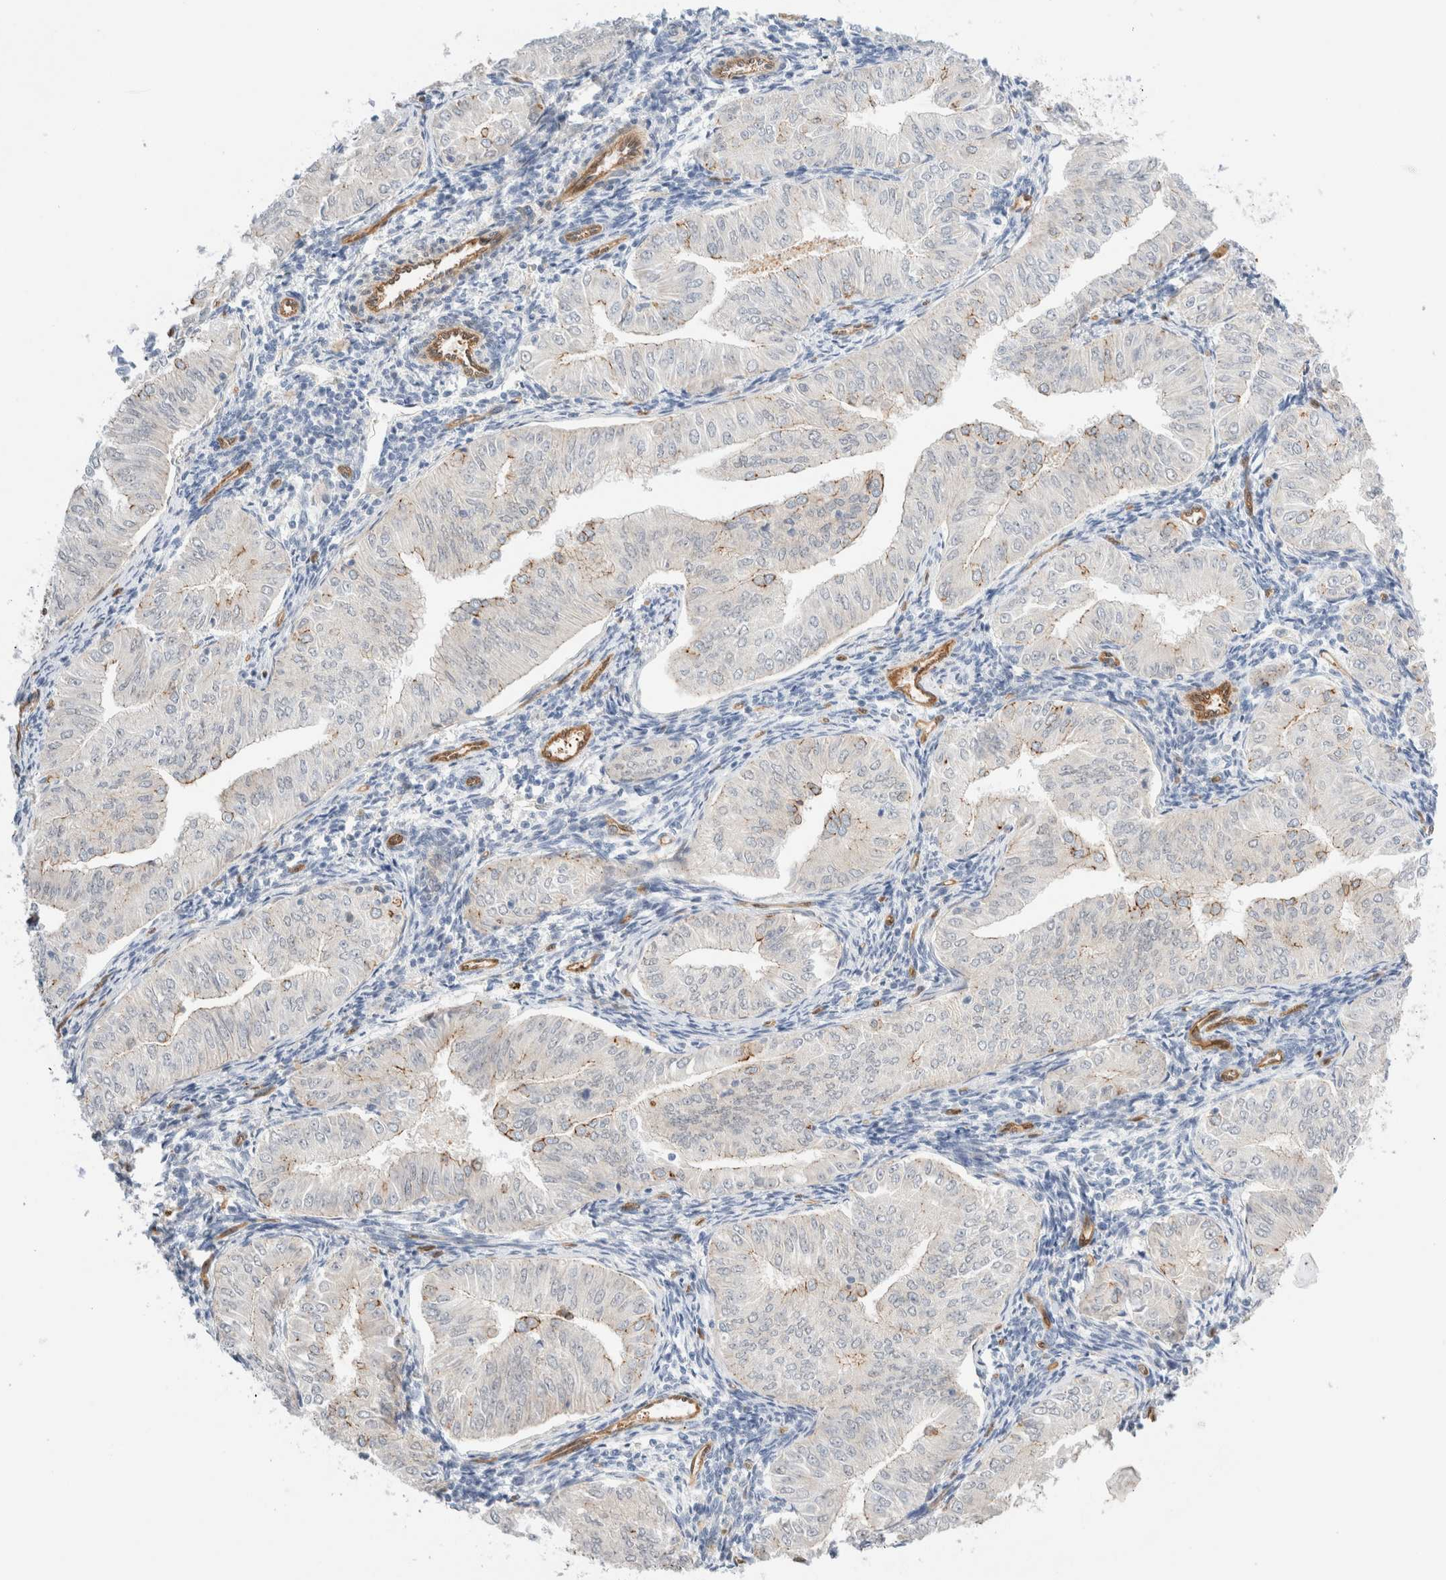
{"staining": {"intensity": "moderate", "quantity": "25%-75%", "location": "cytoplasmic/membranous"}, "tissue": "endometrial cancer", "cell_type": "Tumor cells", "image_type": "cancer", "snomed": [{"axis": "morphology", "description": "Normal tissue, NOS"}, {"axis": "morphology", "description": "Adenocarcinoma, NOS"}, {"axis": "topography", "description": "Endometrium"}], "caption": "Adenocarcinoma (endometrial) stained for a protein (brown) reveals moderate cytoplasmic/membranous positive expression in about 25%-75% of tumor cells.", "gene": "LMCD1", "patient": {"sex": "female", "age": 53}}